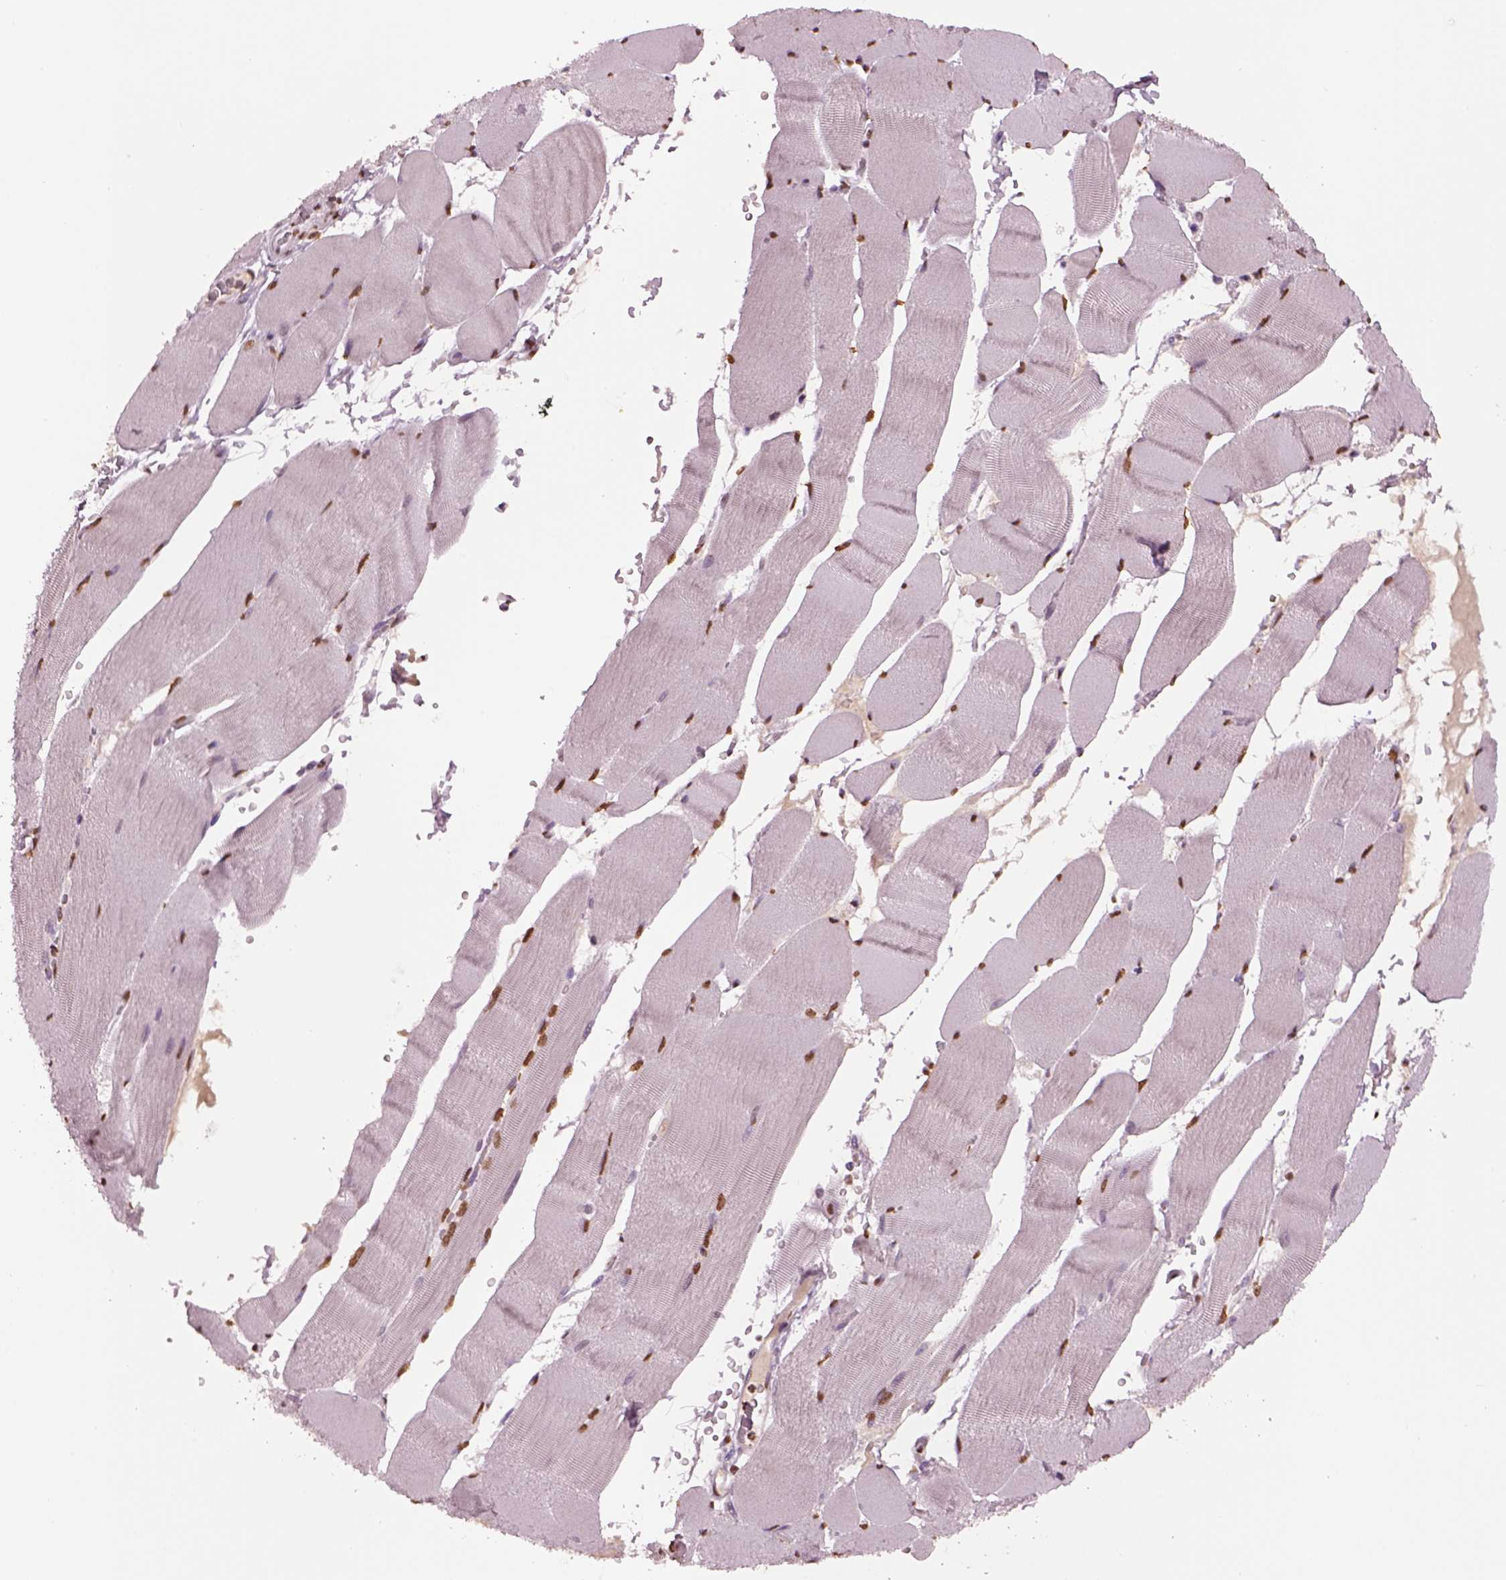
{"staining": {"intensity": "strong", "quantity": ">75%", "location": "nuclear"}, "tissue": "skeletal muscle", "cell_type": "Myocytes", "image_type": "normal", "snomed": [{"axis": "morphology", "description": "Normal tissue, NOS"}, {"axis": "topography", "description": "Skeletal muscle"}], "caption": "Protein staining exhibits strong nuclear expression in approximately >75% of myocytes in benign skeletal muscle.", "gene": "DDX3X", "patient": {"sex": "male", "age": 56}}